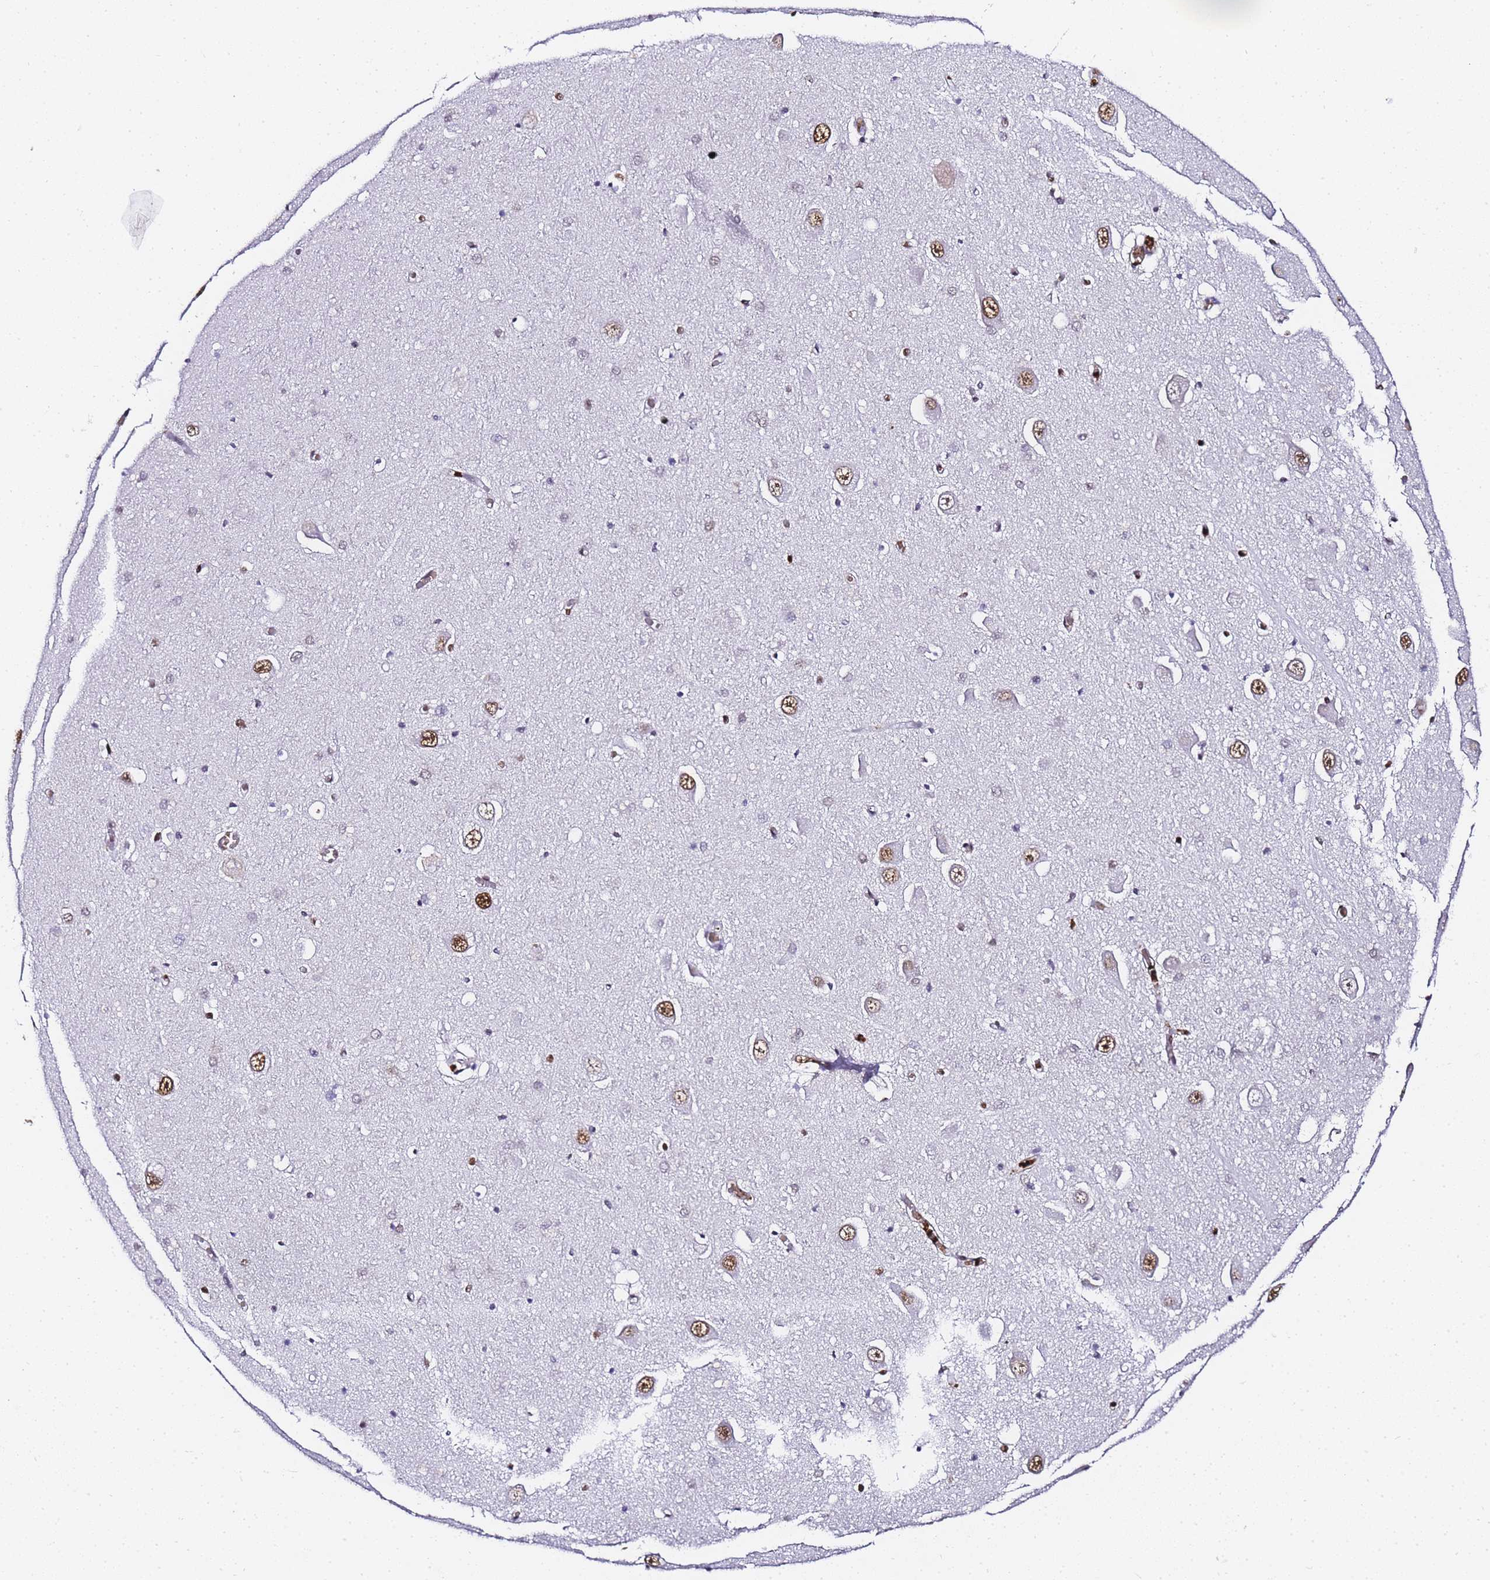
{"staining": {"intensity": "negative", "quantity": "none", "location": "none"}, "tissue": "hippocampus", "cell_type": "Glial cells", "image_type": "normal", "snomed": [{"axis": "morphology", "description": "Normal tissue, NOS"}, {"axis": "topography", "description": "Hippocampus"}], "caption": "Immunohistochemistry image of benign hippocampus: hippocampus stained with DAB (3,3'-diaminobenzidine) reveals no significant protein staining in glial cells.", "gene": "POLR1A", "patient": {"sex": "male", "age": 70}}